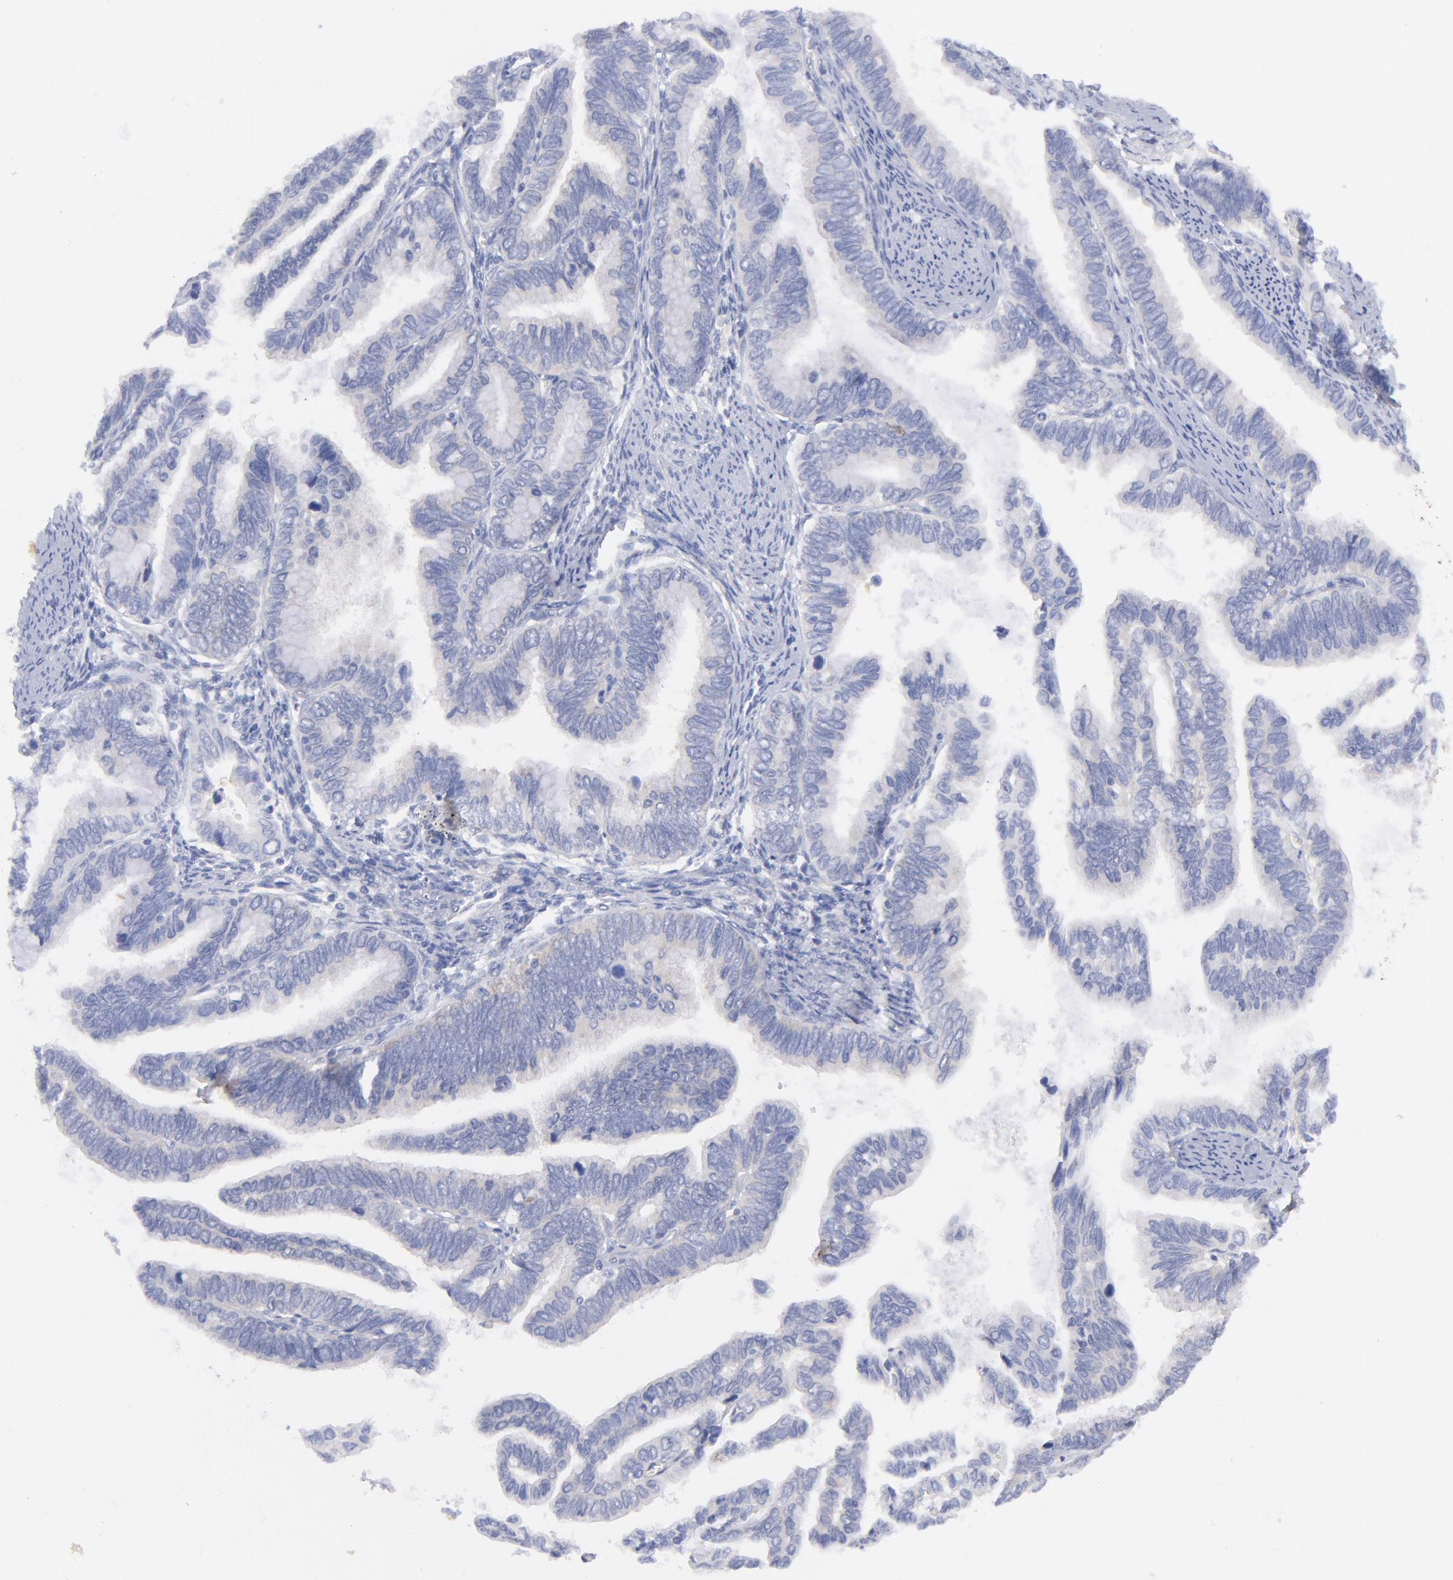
{"staining": {"intensity": "negative", "quantity": "none", "location": "none"}, "tissue": "cervical cancer", "cell_type": "Tumor cells", "image_type": "cancer", "snomed": [{"axis": "morphology", "description": "Adenocarcinoma, NOS"}, {"axis": "topography", "description": "Cervix"}], "caption": "A high-resolution micrograph shows immunohistochemistry staining of cervical adenocarcinoma, which exhibits no significant staining in tumor cells.", "gene": "EIF2AK2", "patient": {"sex": "female", "age": 49}}